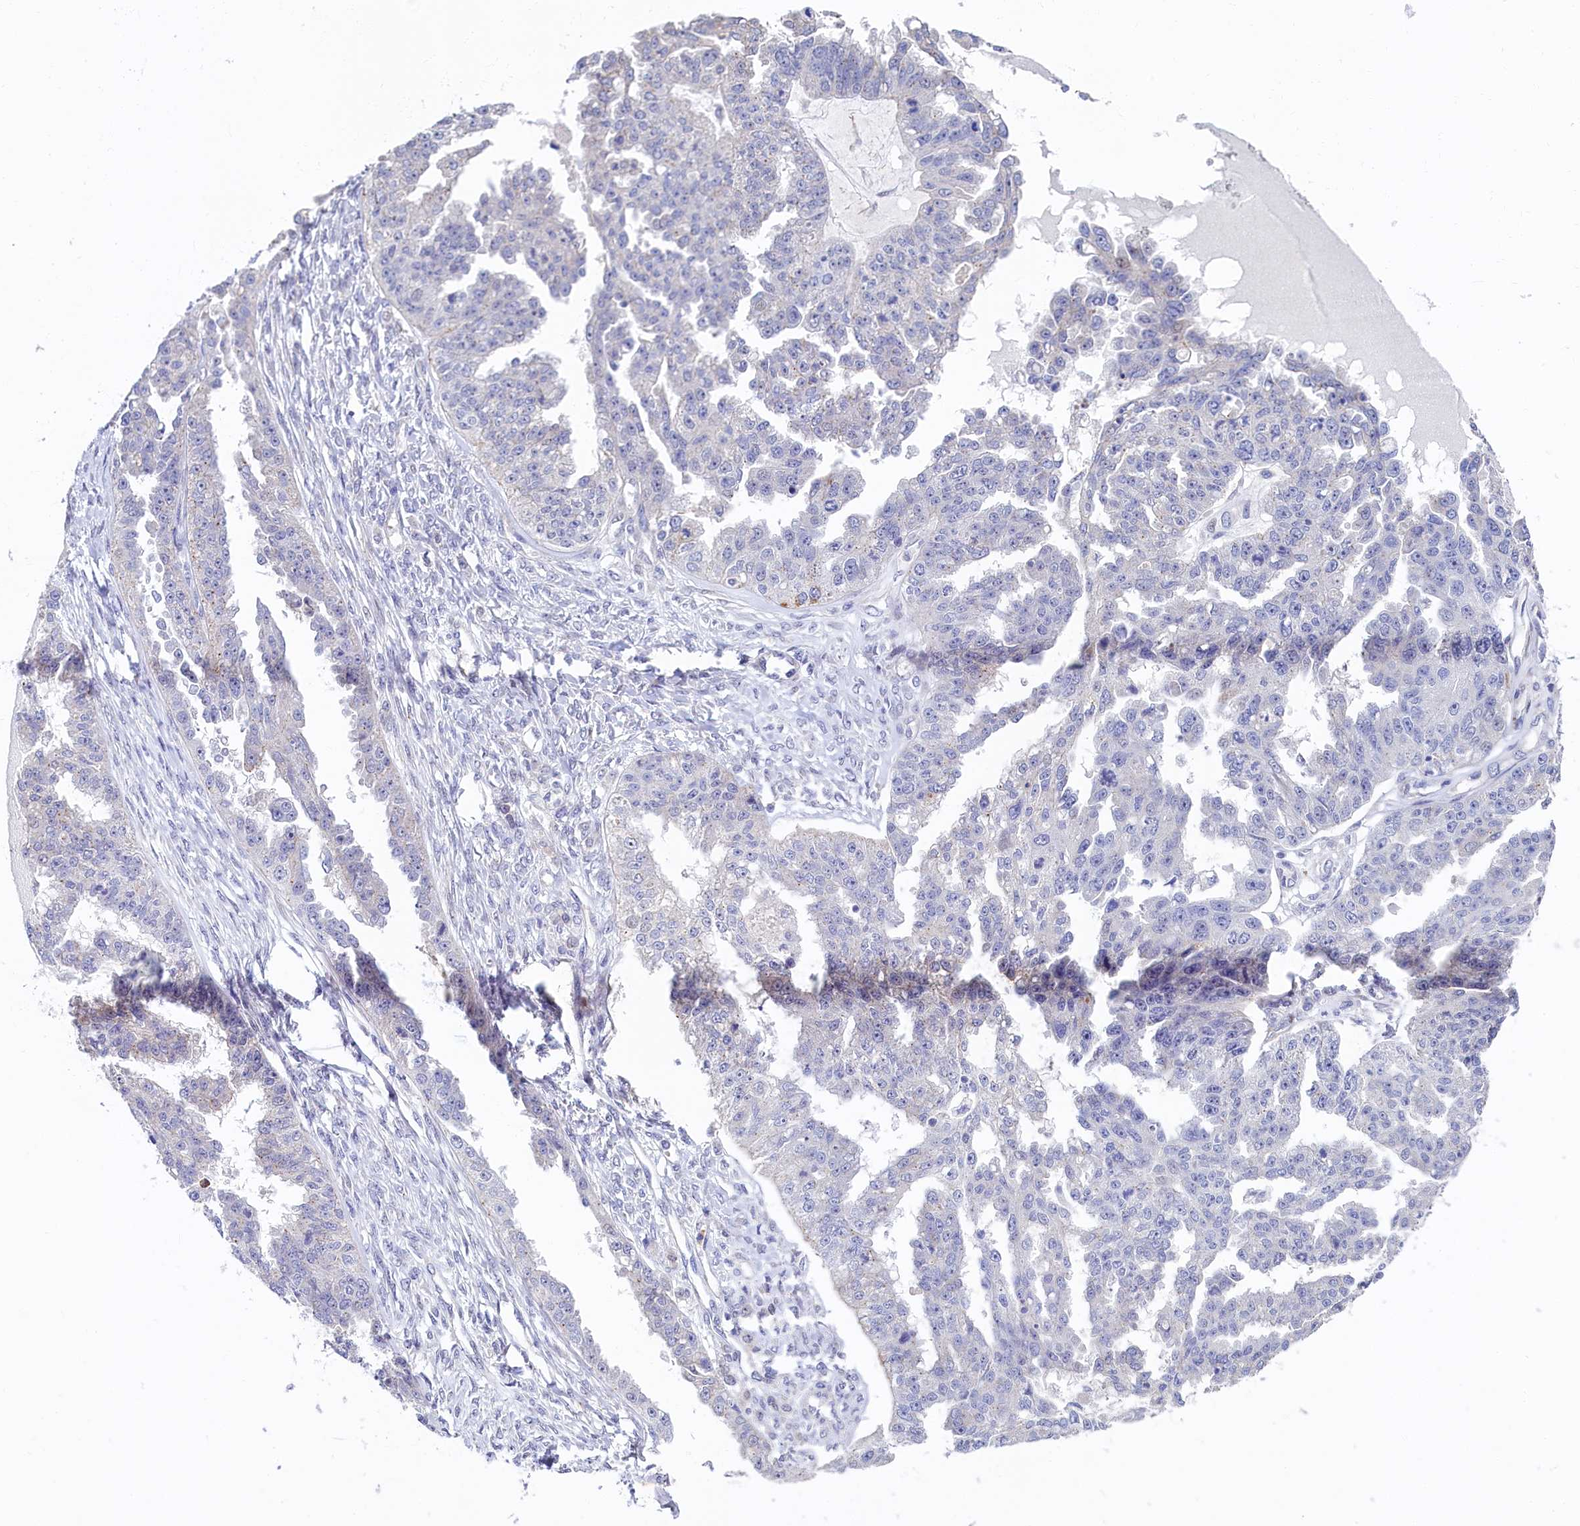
{"staining": {"intensity": "negative", "quantity": "none", "location": "none"}, "tissue": "ovarian cancer", "cell_type": "Tumor cells", "image_type": "cancer", "snomed": [{"axis": "morphology", "description": "Cystadenocarcinoma, serous, NOS"}, {"axis": "topography", "description": "Ovary"}], "caption": "A histopathology image of ovarian cancer (serous cystadenocarcinoma) stained for a protein reveals no brown staining in tumor cells.", "gene": "PIK3C3", "patient": {"sex": "female", "age": 58}}